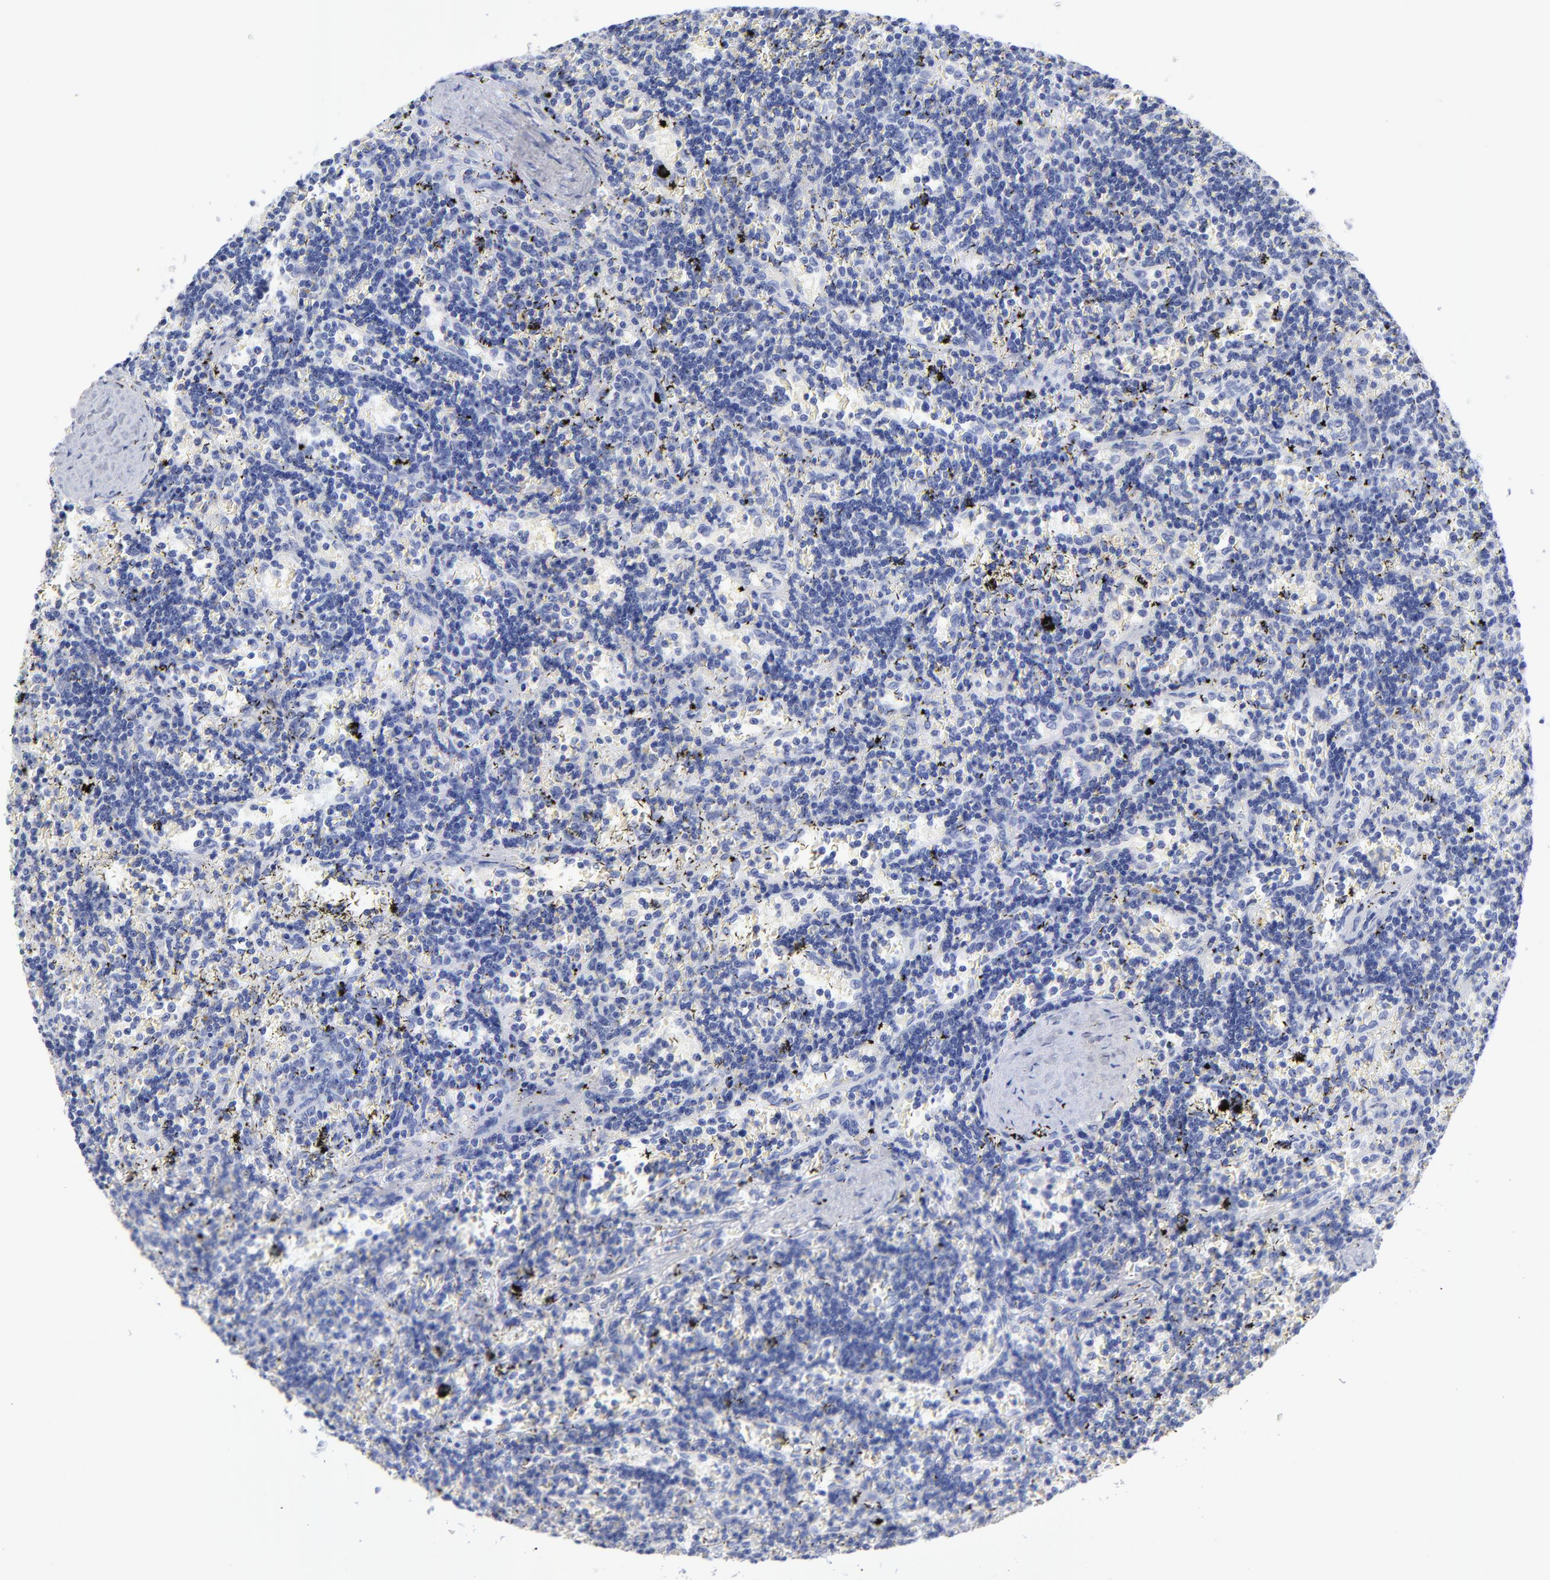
{"staining": {"intensity": "negative", "quantity": "none", "location": "none"}, "tissue": "lymphoma", "cell_type": "Tumor cells", "image_type": "cancer", "snomed": [{"axis": "morphology", "description": "Malignant lymphoma, non-Hodgkin's type, Low grade"}, {"axis": "topography", "description": "Spleen"}], "caption": "Lymphoma was stained to show a protein in brown. There is no significant staining in tumor cells.", "gene": "ACY1", "patient": {"sex": "male", "age": 60}}